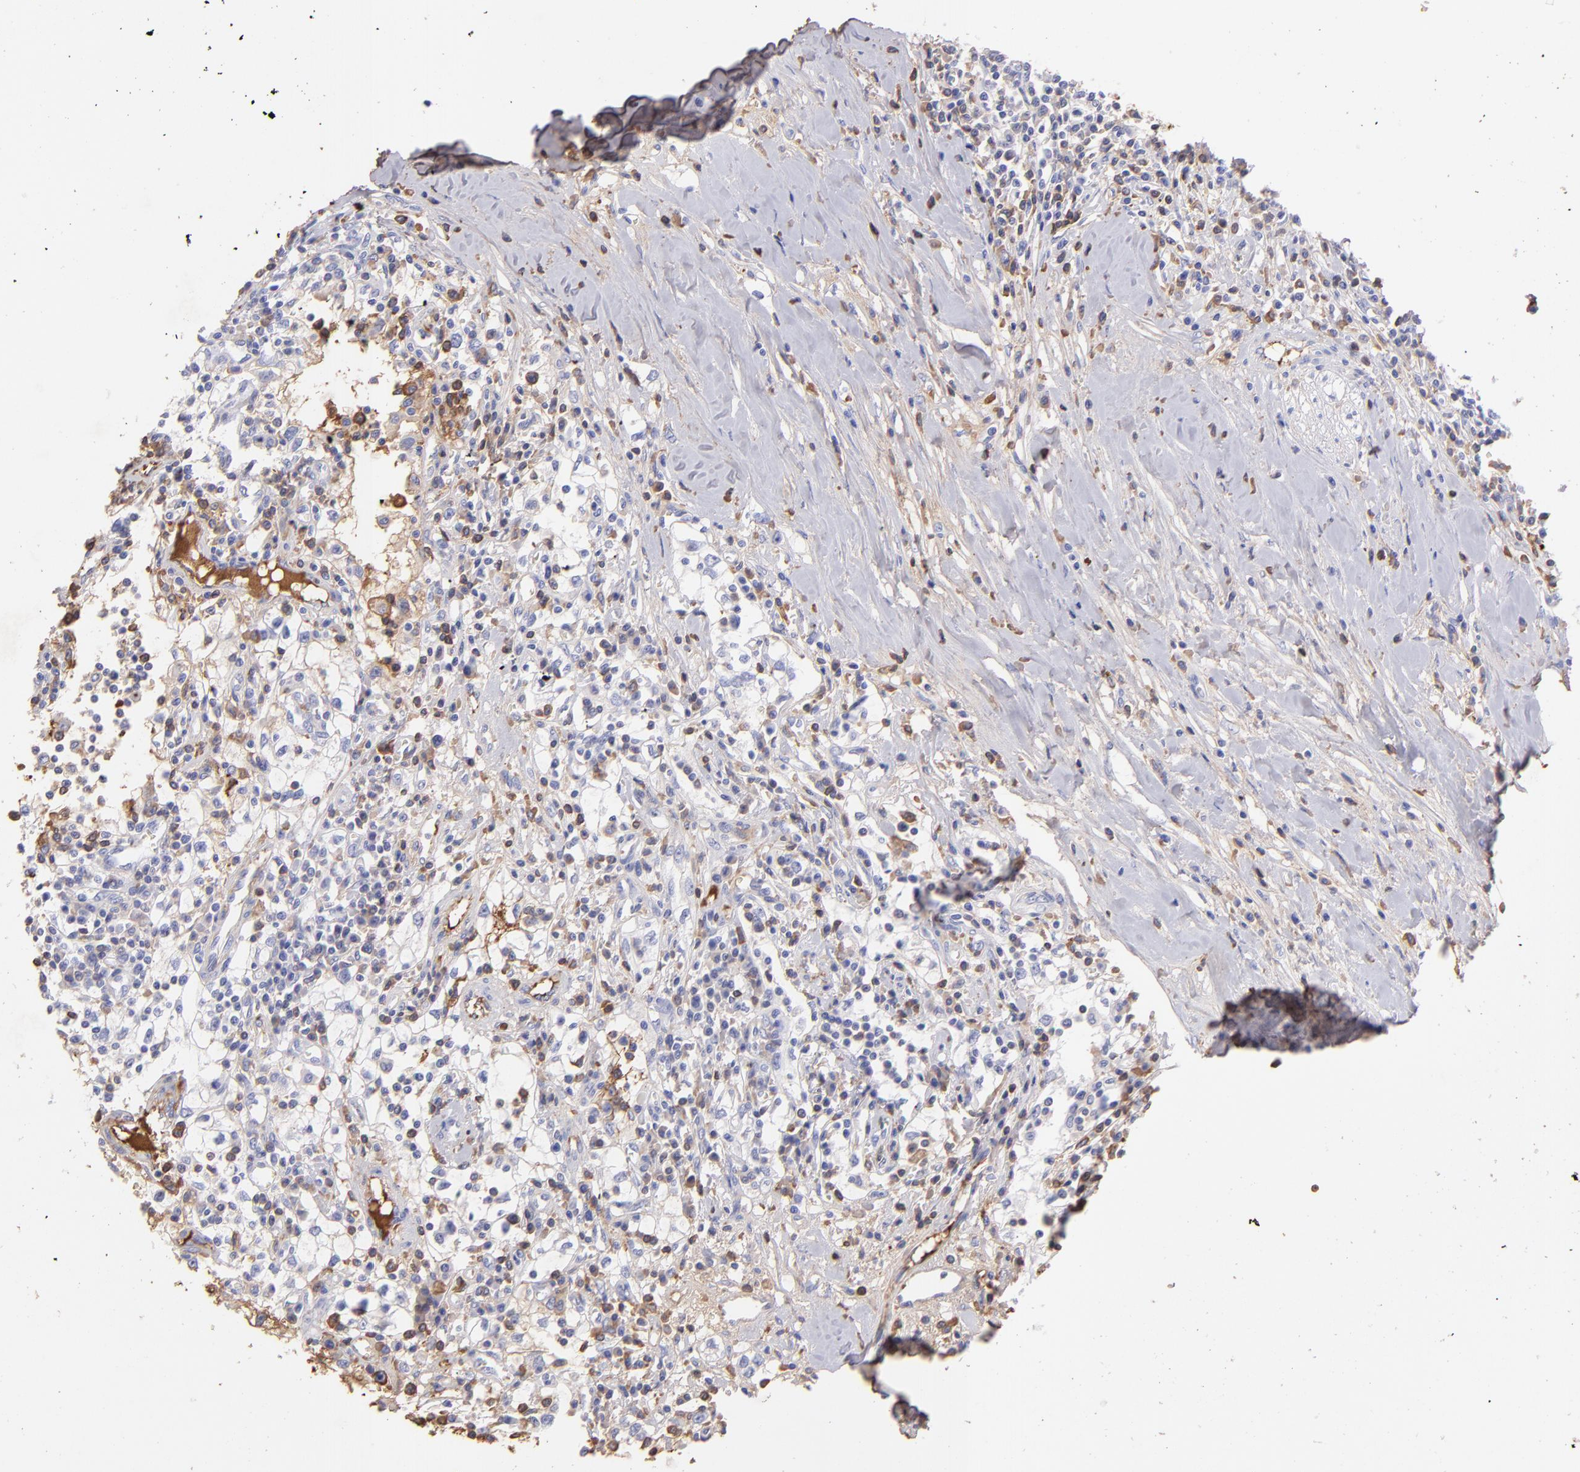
{"staining": {"intensity": "negative", "quantity": "none", "location": "none"}, "tissue": "renal cancer", "cell_type": "Tumor cells", "image_type": "cancer", "snomed": [{"axis": "morphology", "description": "Adenocarcinoma, NOS"}, {"axis": "topography", "description": "Kidney"}], "caption": "Tumor cells show no significant staining in renal cancer (adenocarcinoma). The staining is performed using DAB brown chromogen with nuclei counter-stained in using hematoxylin.", "gene": "FGB", "patient": {"sex": "male", "age": 82}}